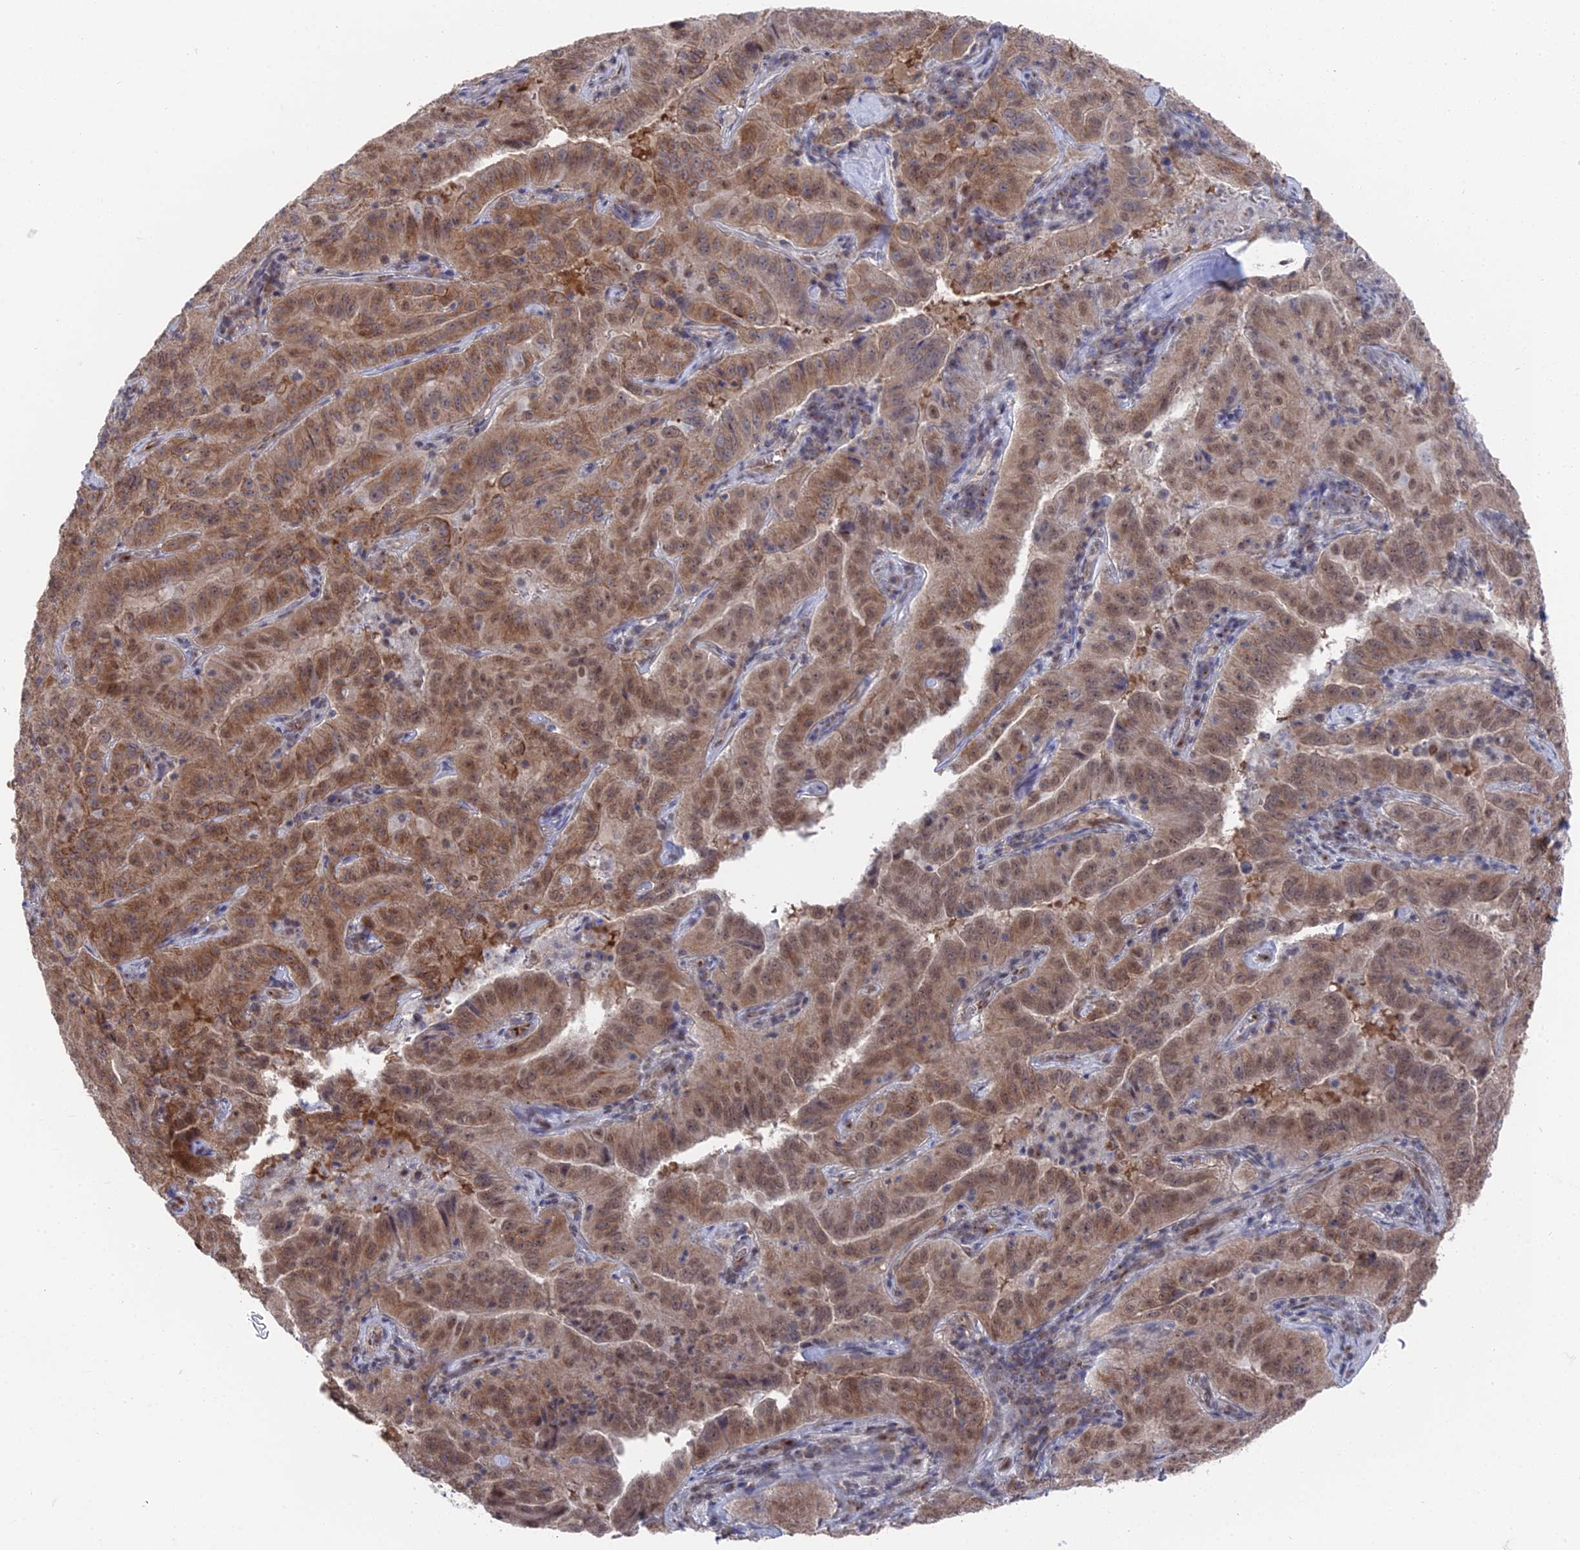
{"staining": {"intensity": "moderate", "quantity": ">75%", "location": "cytoplasmic/membranous,nuclear"}, "tissue": "pancreatic cancer", "cell_type": "Tumor cells", "image_type": "cancer", "snomed": [{"axis": "morphology", "description": "Adenocarcinoma, NOS"}, {"axis": "topography", "description": "Pancreas"}], "caption": "Immunohistochemistry (IHC) image of human adenocarcinoma (pancreatic) stained for a protein (brown), which displays medium levels of moderate cytoplasmic/membranous and nuclear positivity in about >75% of tumor cells.", "gene": "FHIP2A", "patient": {"sex": "male", "age": 63}}